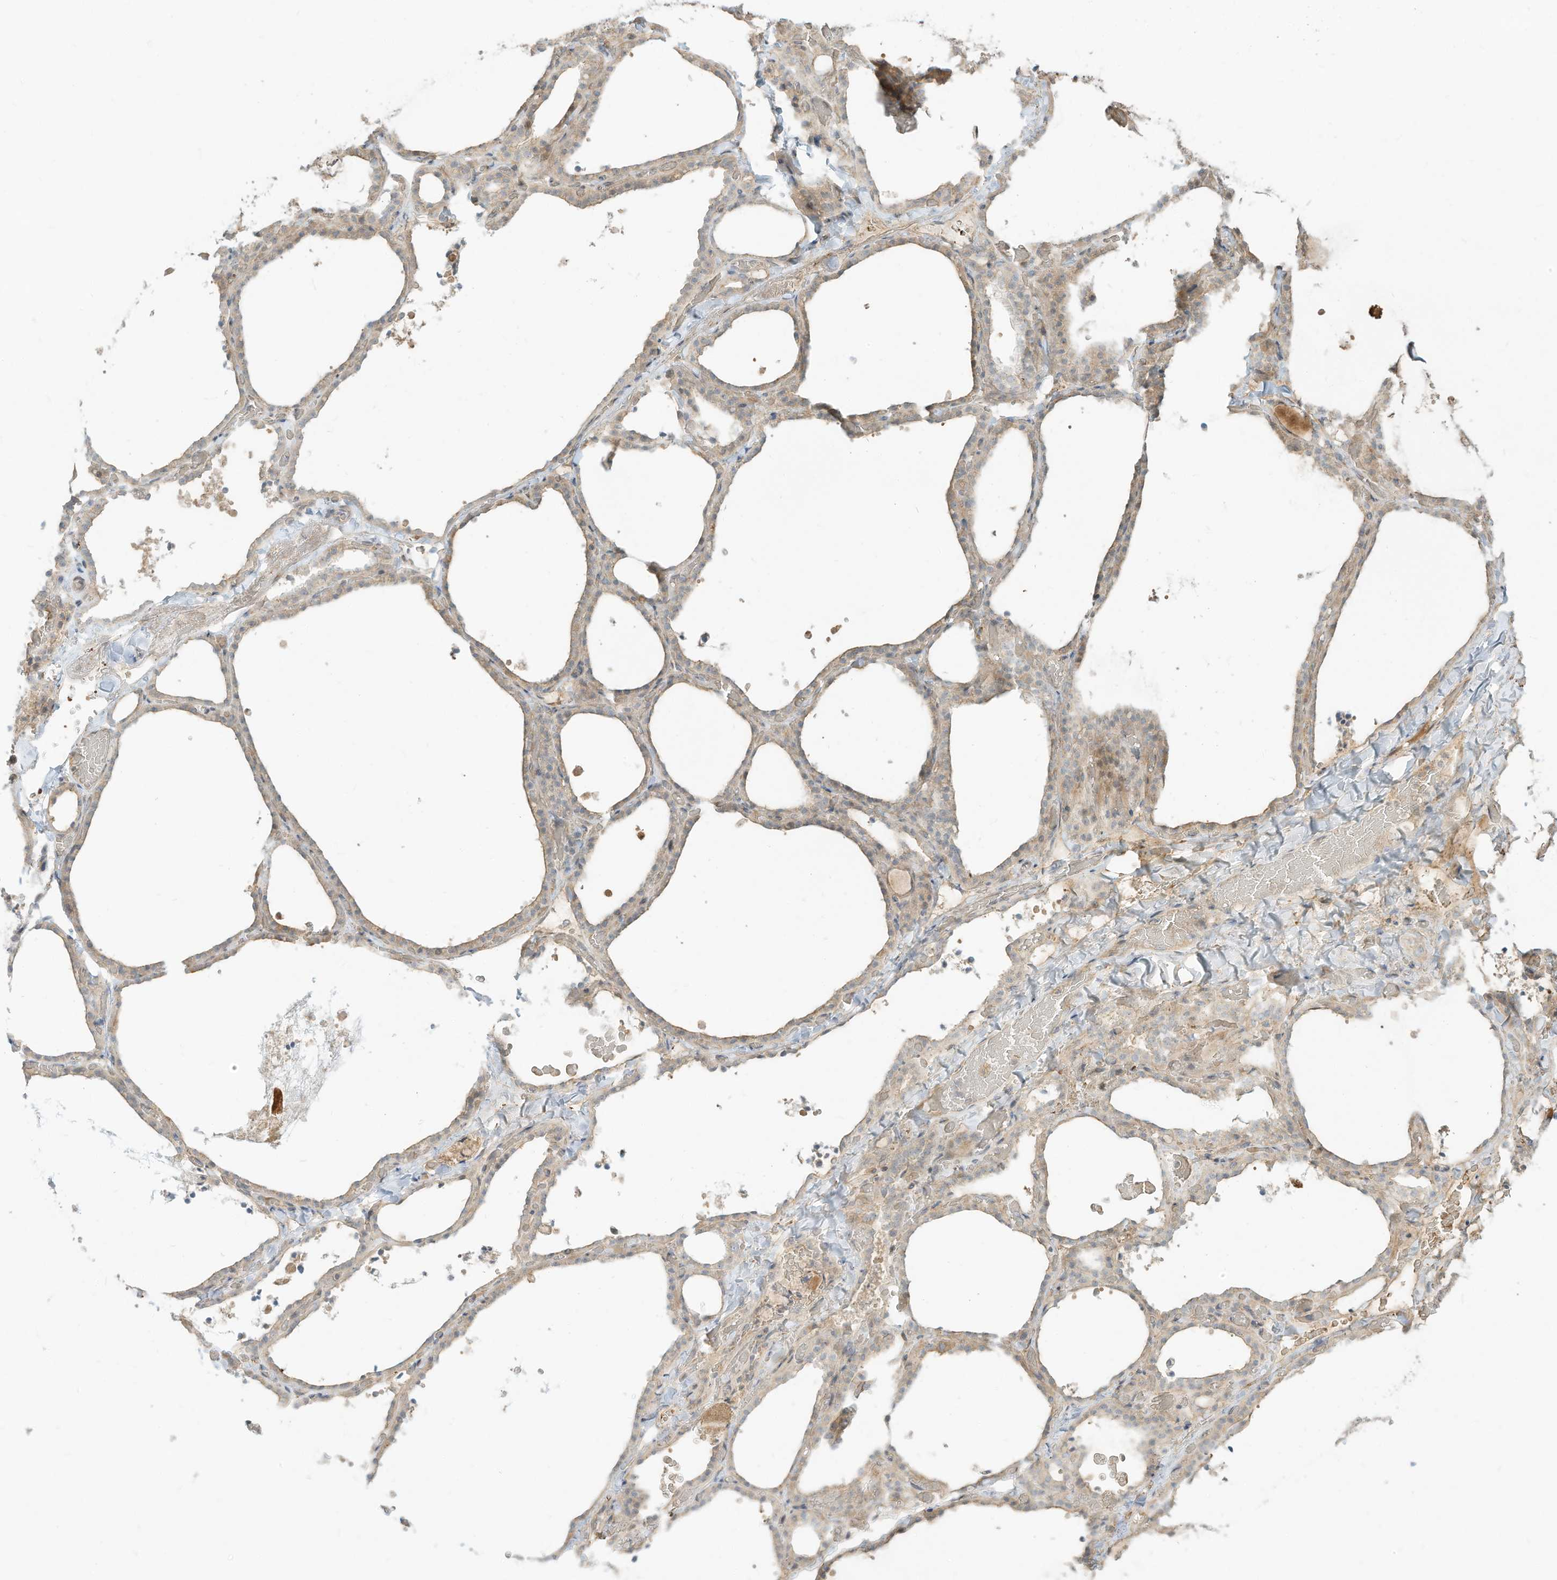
{"staining": {"intensity": "weak", "quantity": "25%-75%", "location": "cytoplasmic/membranous"}, "tissue": "thyroid gland", "cell_type": "Glandular cells", "image_type": "normal", "snomed": [{"axis": "morphology", "description": "Normal tissue, NOS"}, {"axis": "topography", "description": "Thyroid gland"}], "caption": "Immunohistochemistry of unremarkable human thyroid gland displays low levels of weak cytoplasmic/membranous expression in about 25%-75% of glandular cells.", "gene": "OFD1", "patient": {"sex": "female", "age": 22}}